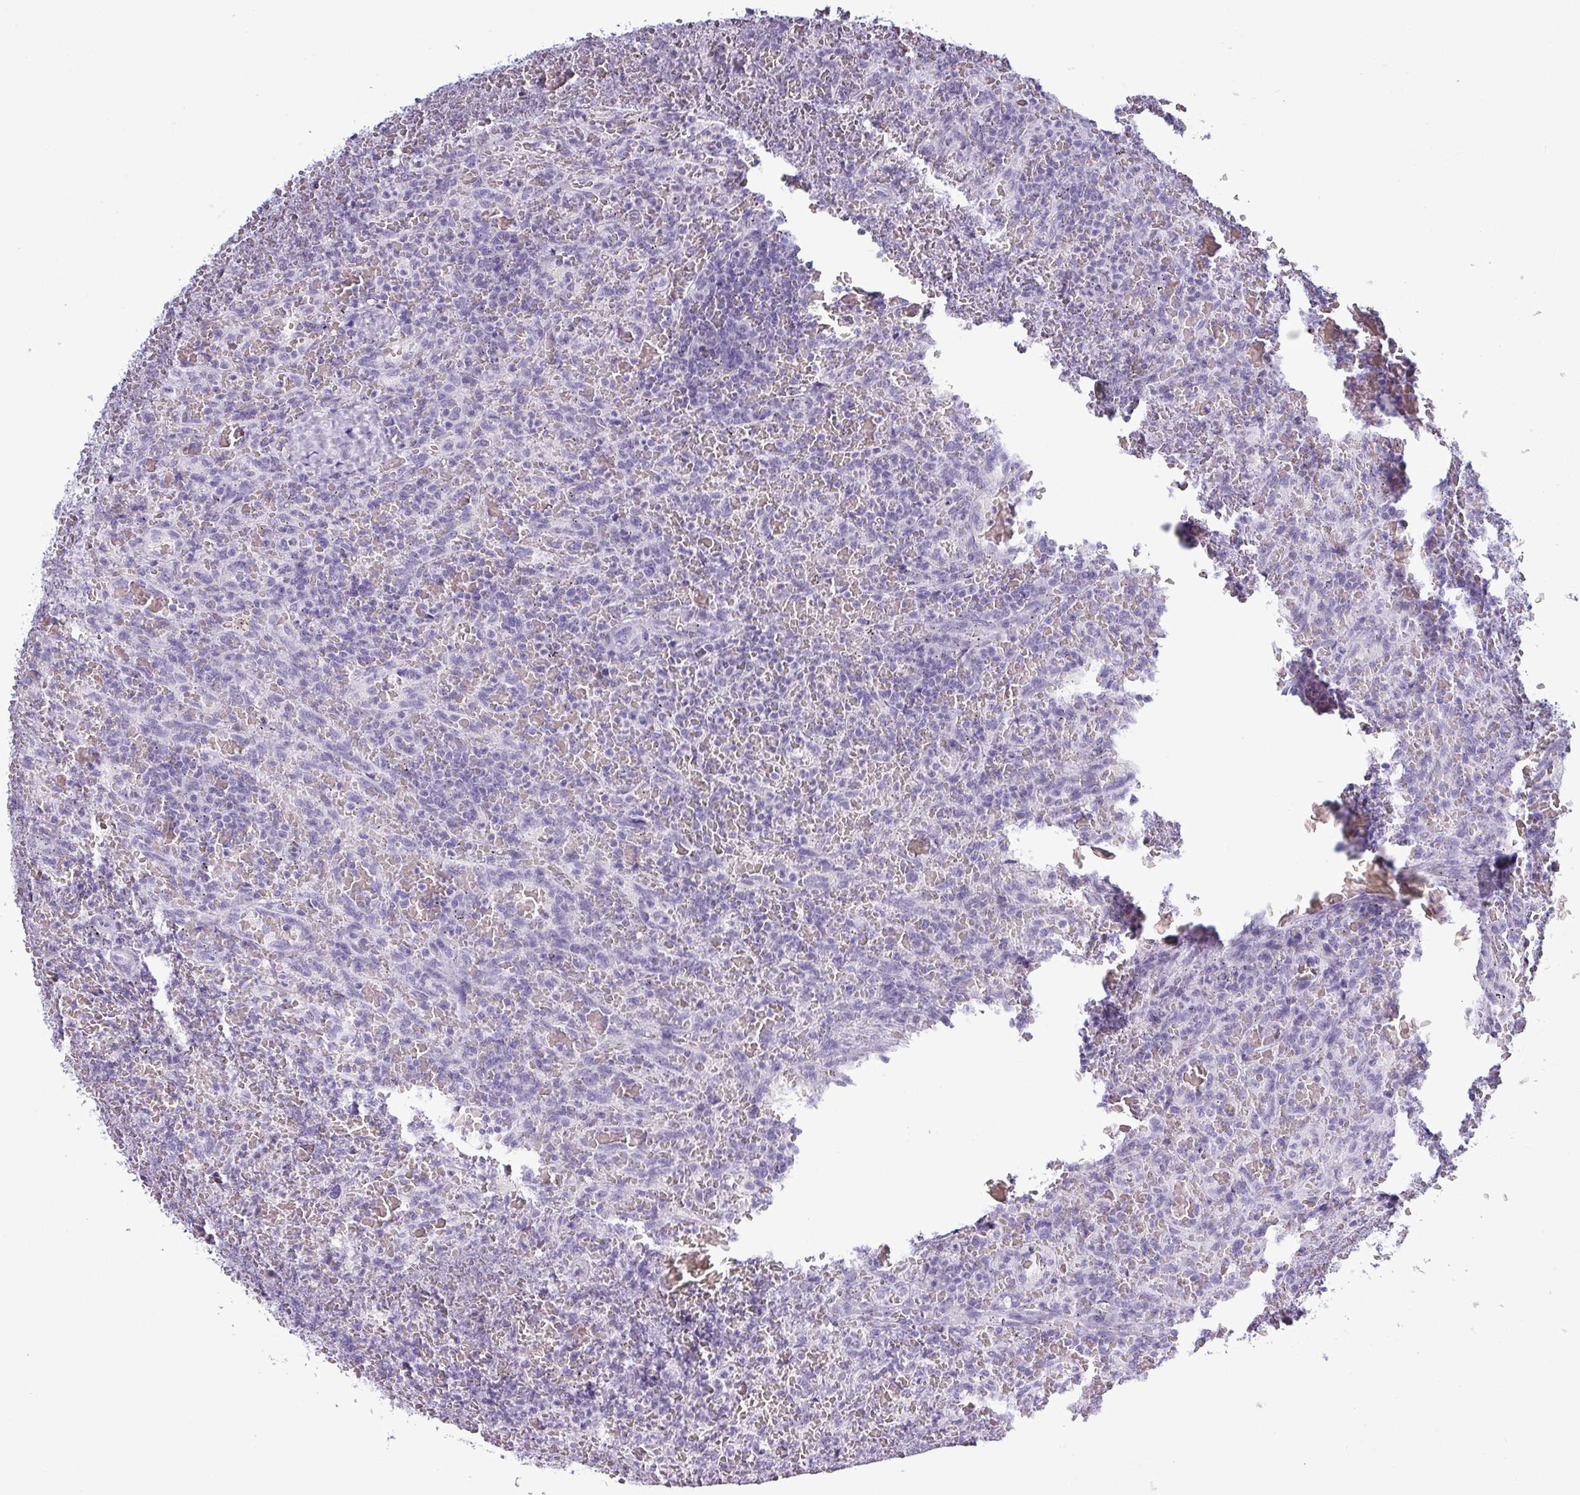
{"staining": {"intensity": "negative", "quantity": "none", "location": "none"}, "tissue": "lymphoma", "cell_type": "Tumor cells", "image_type": "cancer", "snomed": [{"axis": "morphology", "description": "Malignant lymphoma, non-Hodgkin's type, Low grade"}, {"axis": "topography", "description": "Spleen"}], "caption": "Tumor cells show no significant staining in lymphoma.", "gene": "SRGAP1", "patient": {"sex": "female", "age": 64}}